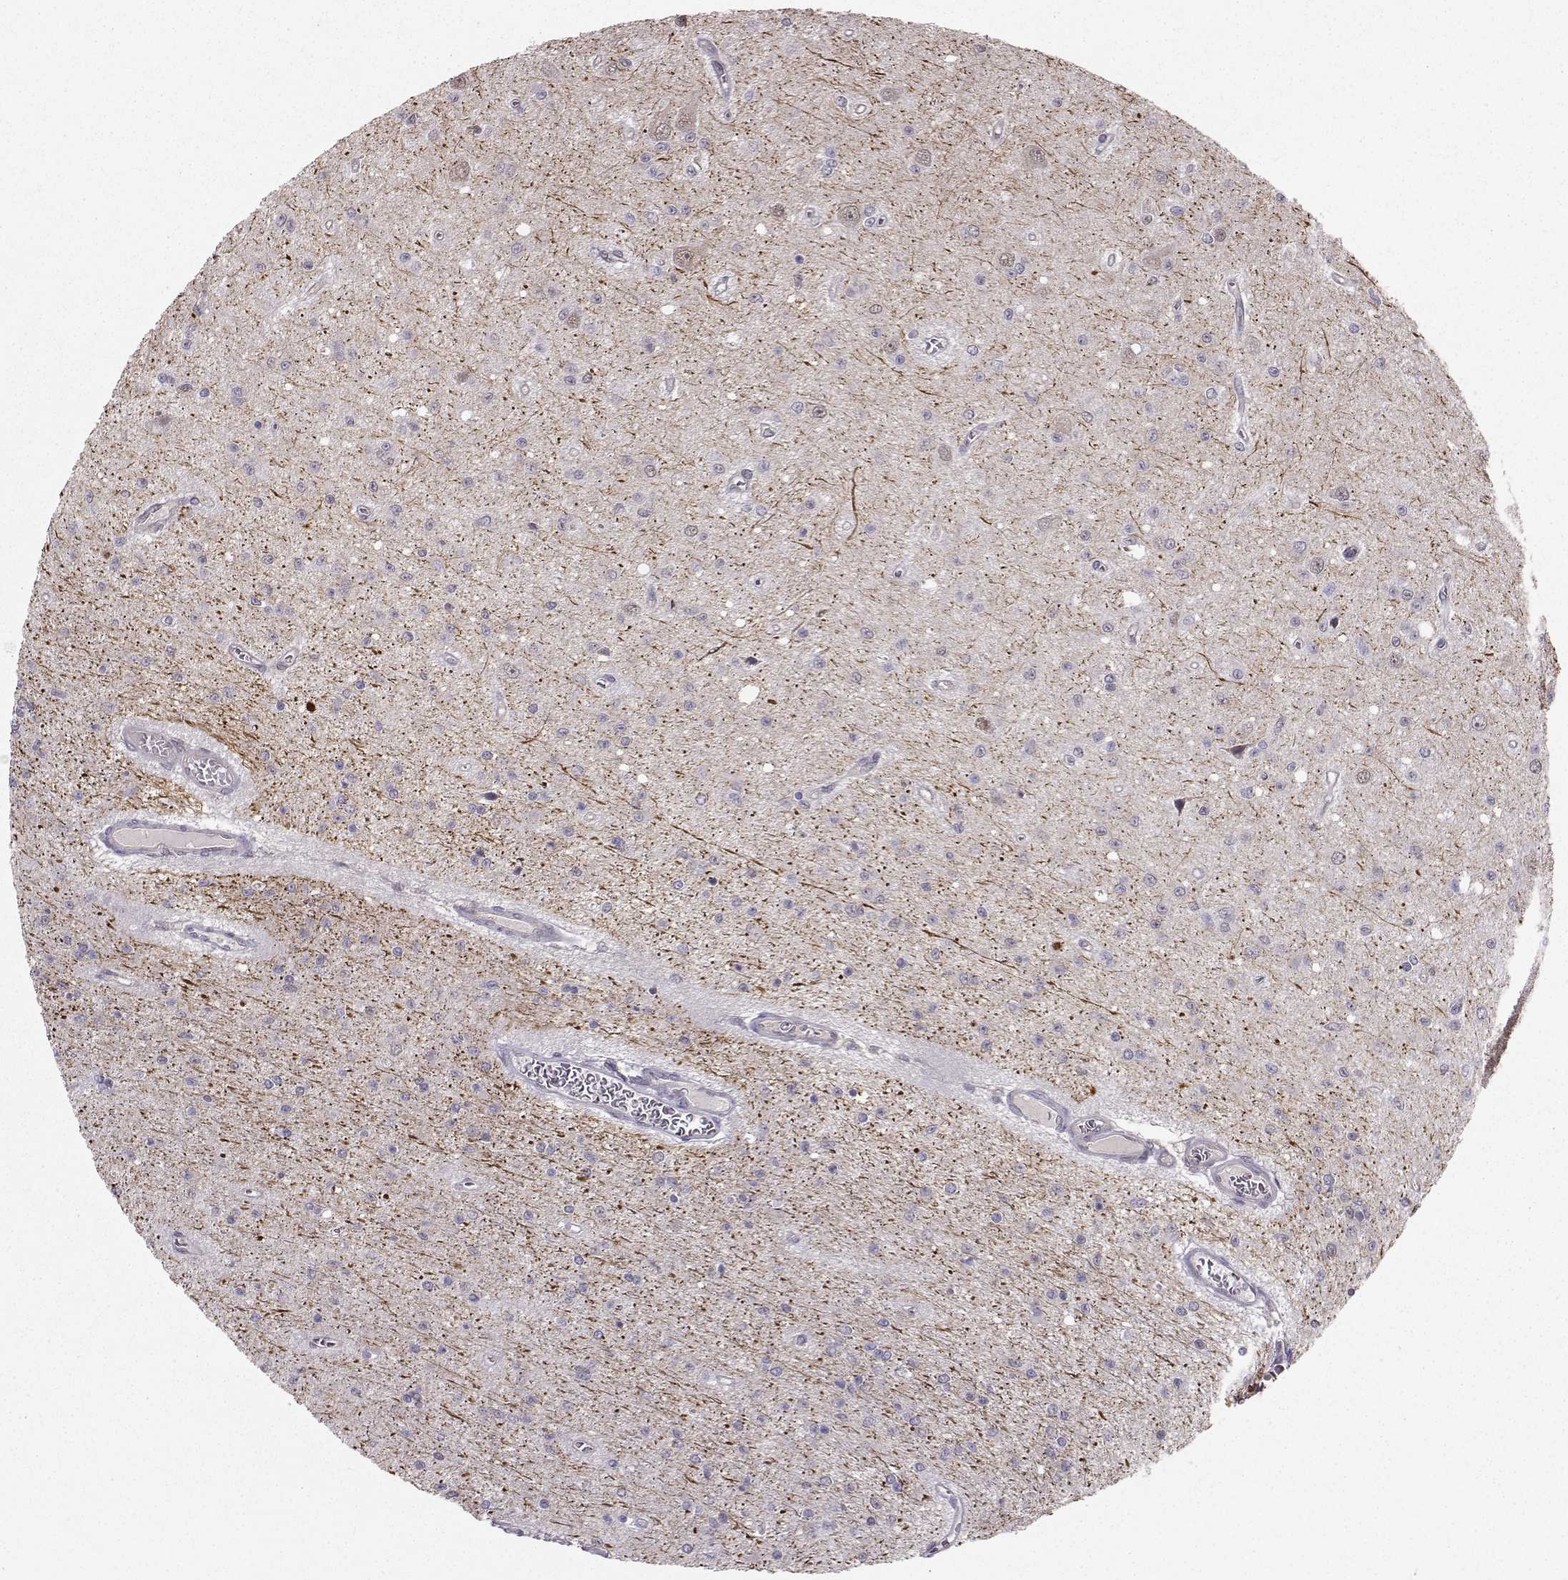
{"staining": {"intensity": "negative", "quantity": "none", "location": "none"}, "tissue": "glioma", "cell_type": "Tumor cells", "image_type": "cancer", "snomed": [{"axis": "morphology", "description": "Glioma, malignant, Low grade"}, {"axis": "topography", "description": "Brain"}], "caption": "Immunohistochemistry (IHC) micrograph of malignant glioma (low-grade) stained for a protein (brown), which exhibits no positivity in tumor cells. (Immunohistochemistry, brightfield microscopy, high magnification).", "gene": "PKP2", "patient": {"sex": "female", "age": 45}}